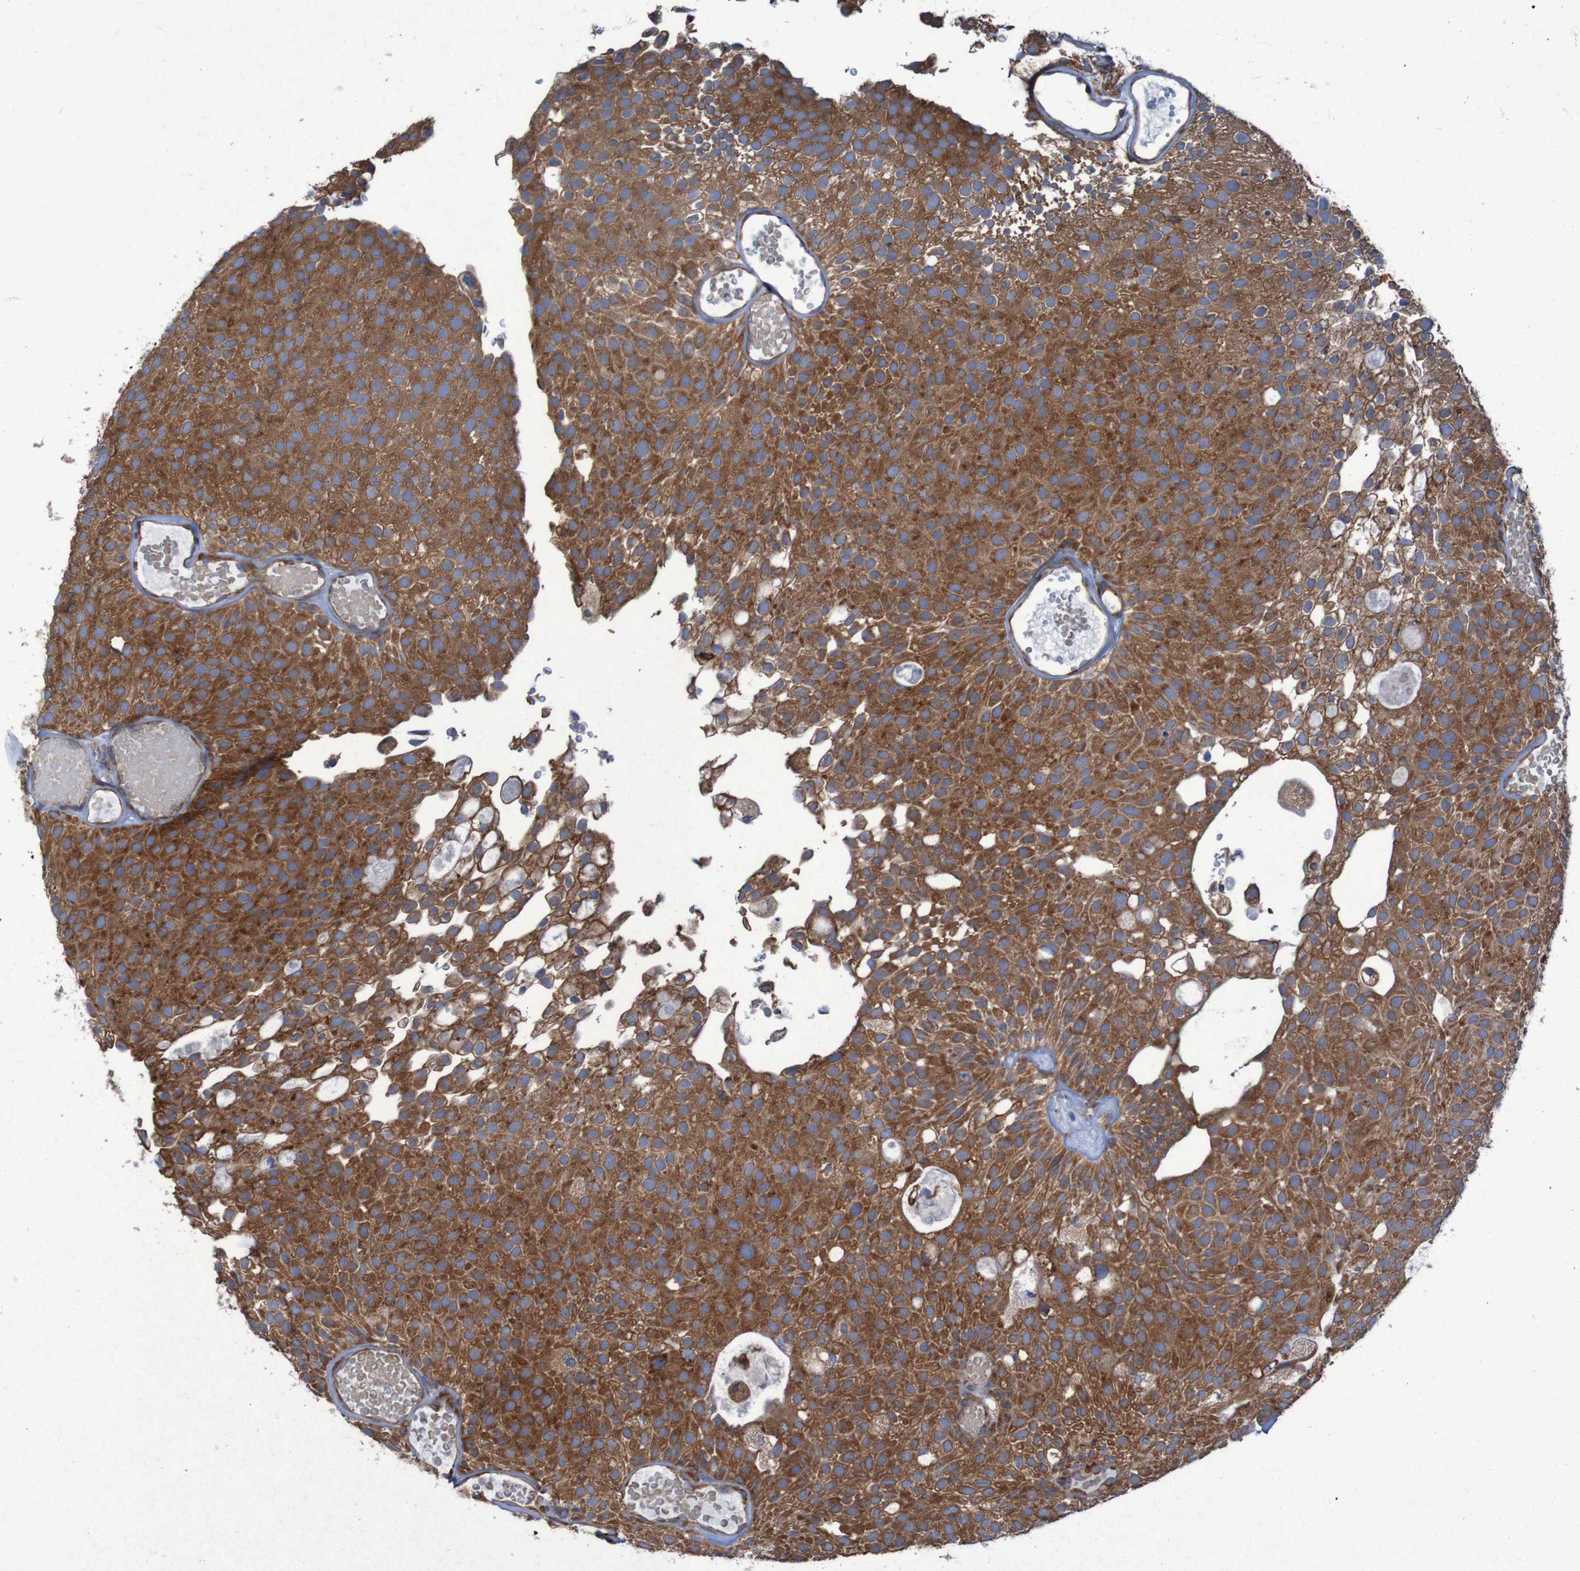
{"staining": {"intensity": "strong", "quantity": ">75%", "location": "cytoplasmic/membranous"}, "tissue": "urothelial cancer", "cell_type": "Tumor cells", "image_type": "cancer", "snomed": [{"axis": "morphology", "description": "Urothelial carcinoma, Low grade"}, {"axis": "topography", "description": "Urinary bladder"}], "caption": "Urothelial carcinoma (low-grade) stained with a protein marker displays strong staining in tumor cells.", "gene": "RPL10", "patient": {"sex": "male", "age": 78}}